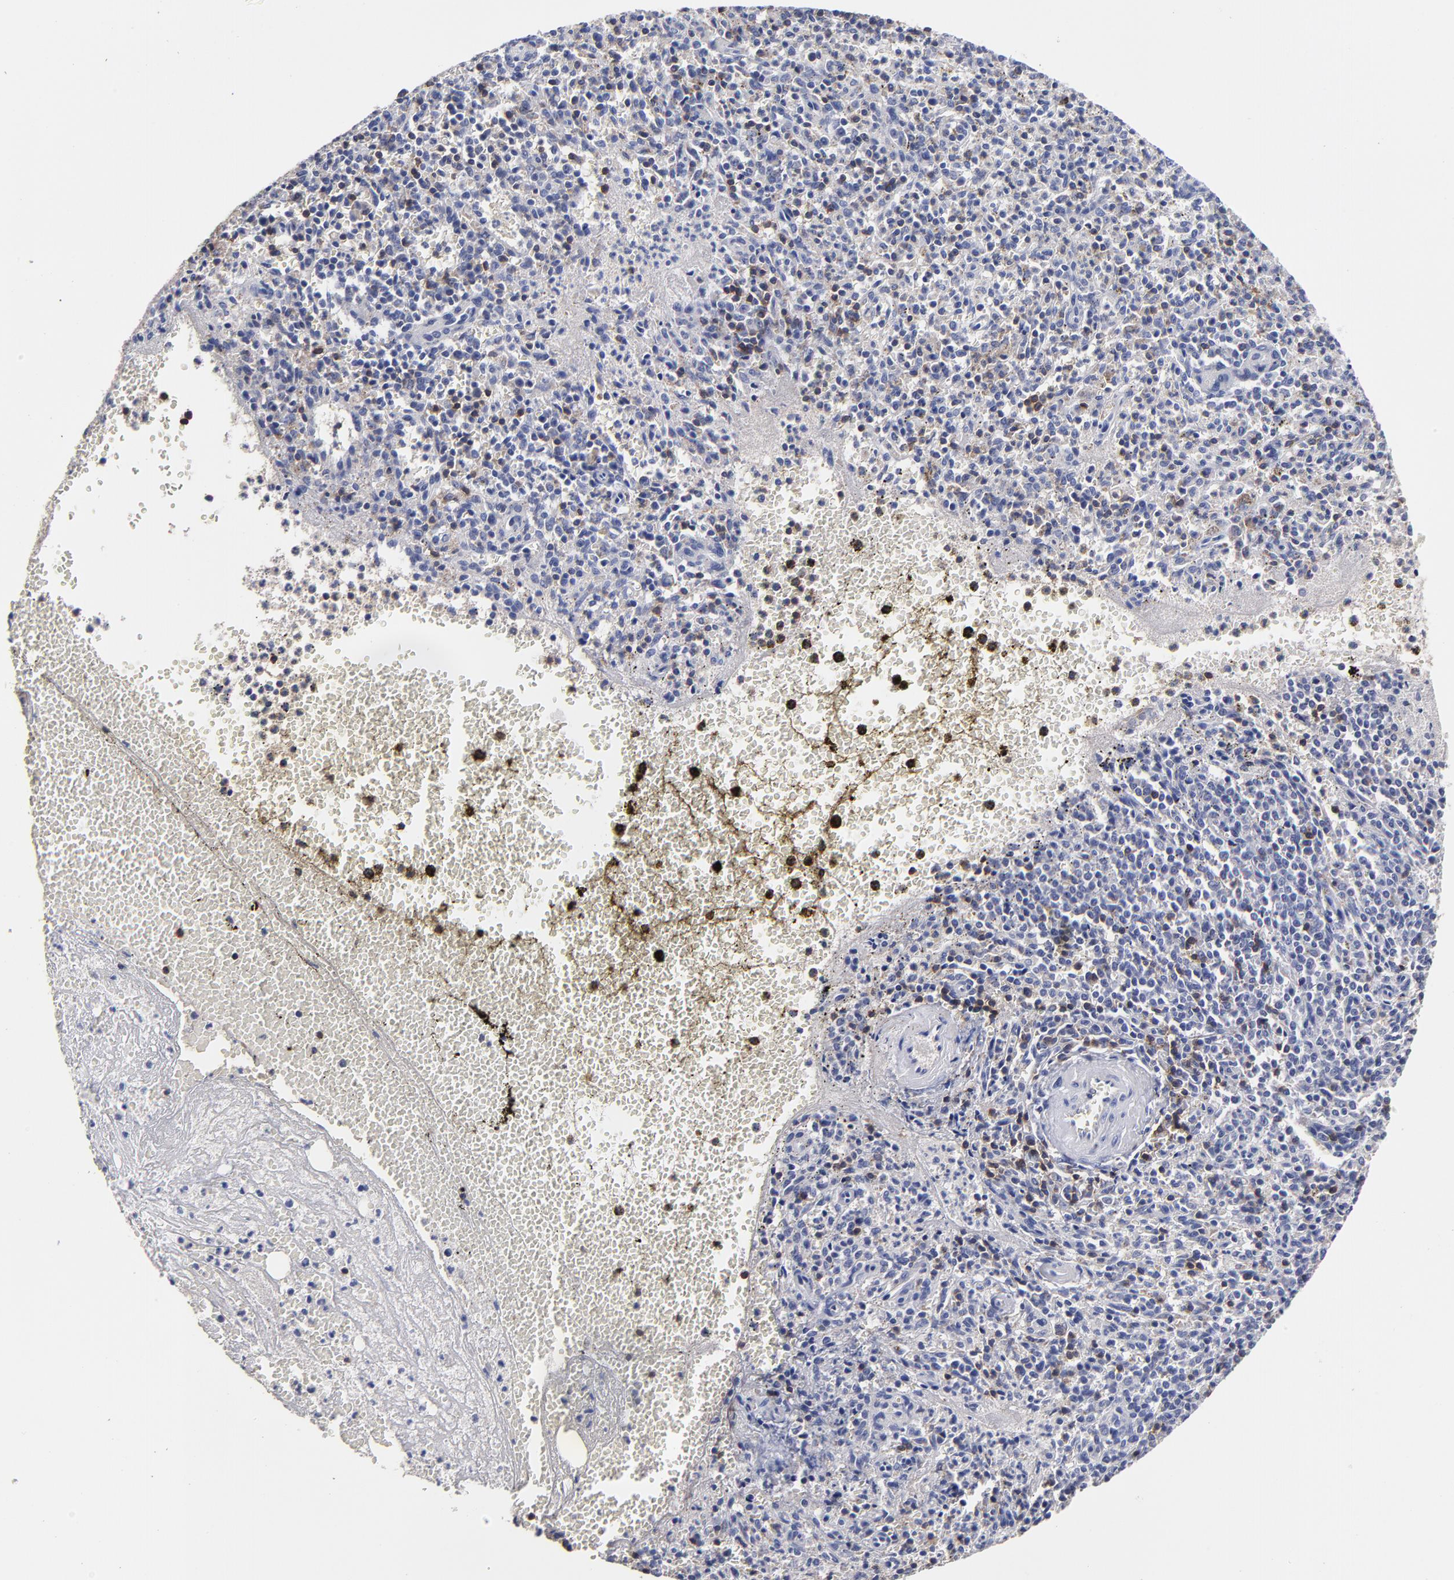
{"staining": {"intensity": "negative", "quantity": "none", "location": "none"}, "tissue": "spleen", "cell_type": "Cells in red pulp", "image_type": "normal", "snomed": [{"axis": "morphology", "description": "Normal tissue, NOS"}, {"axis": "topography", "description": "Spleen"}], "caption": "IHC photomicrograph of benign spleen: spleen stained with DAB (3,3'-diaminobenzidine) reveals no significant protein positivity in cells in red pulp. The staining is performed using DAB brown chromogen with nuclei counter-stained in using hematoxylin.", "gene": "TRAT1", "patient": {"sex": "male", "age": 72}}